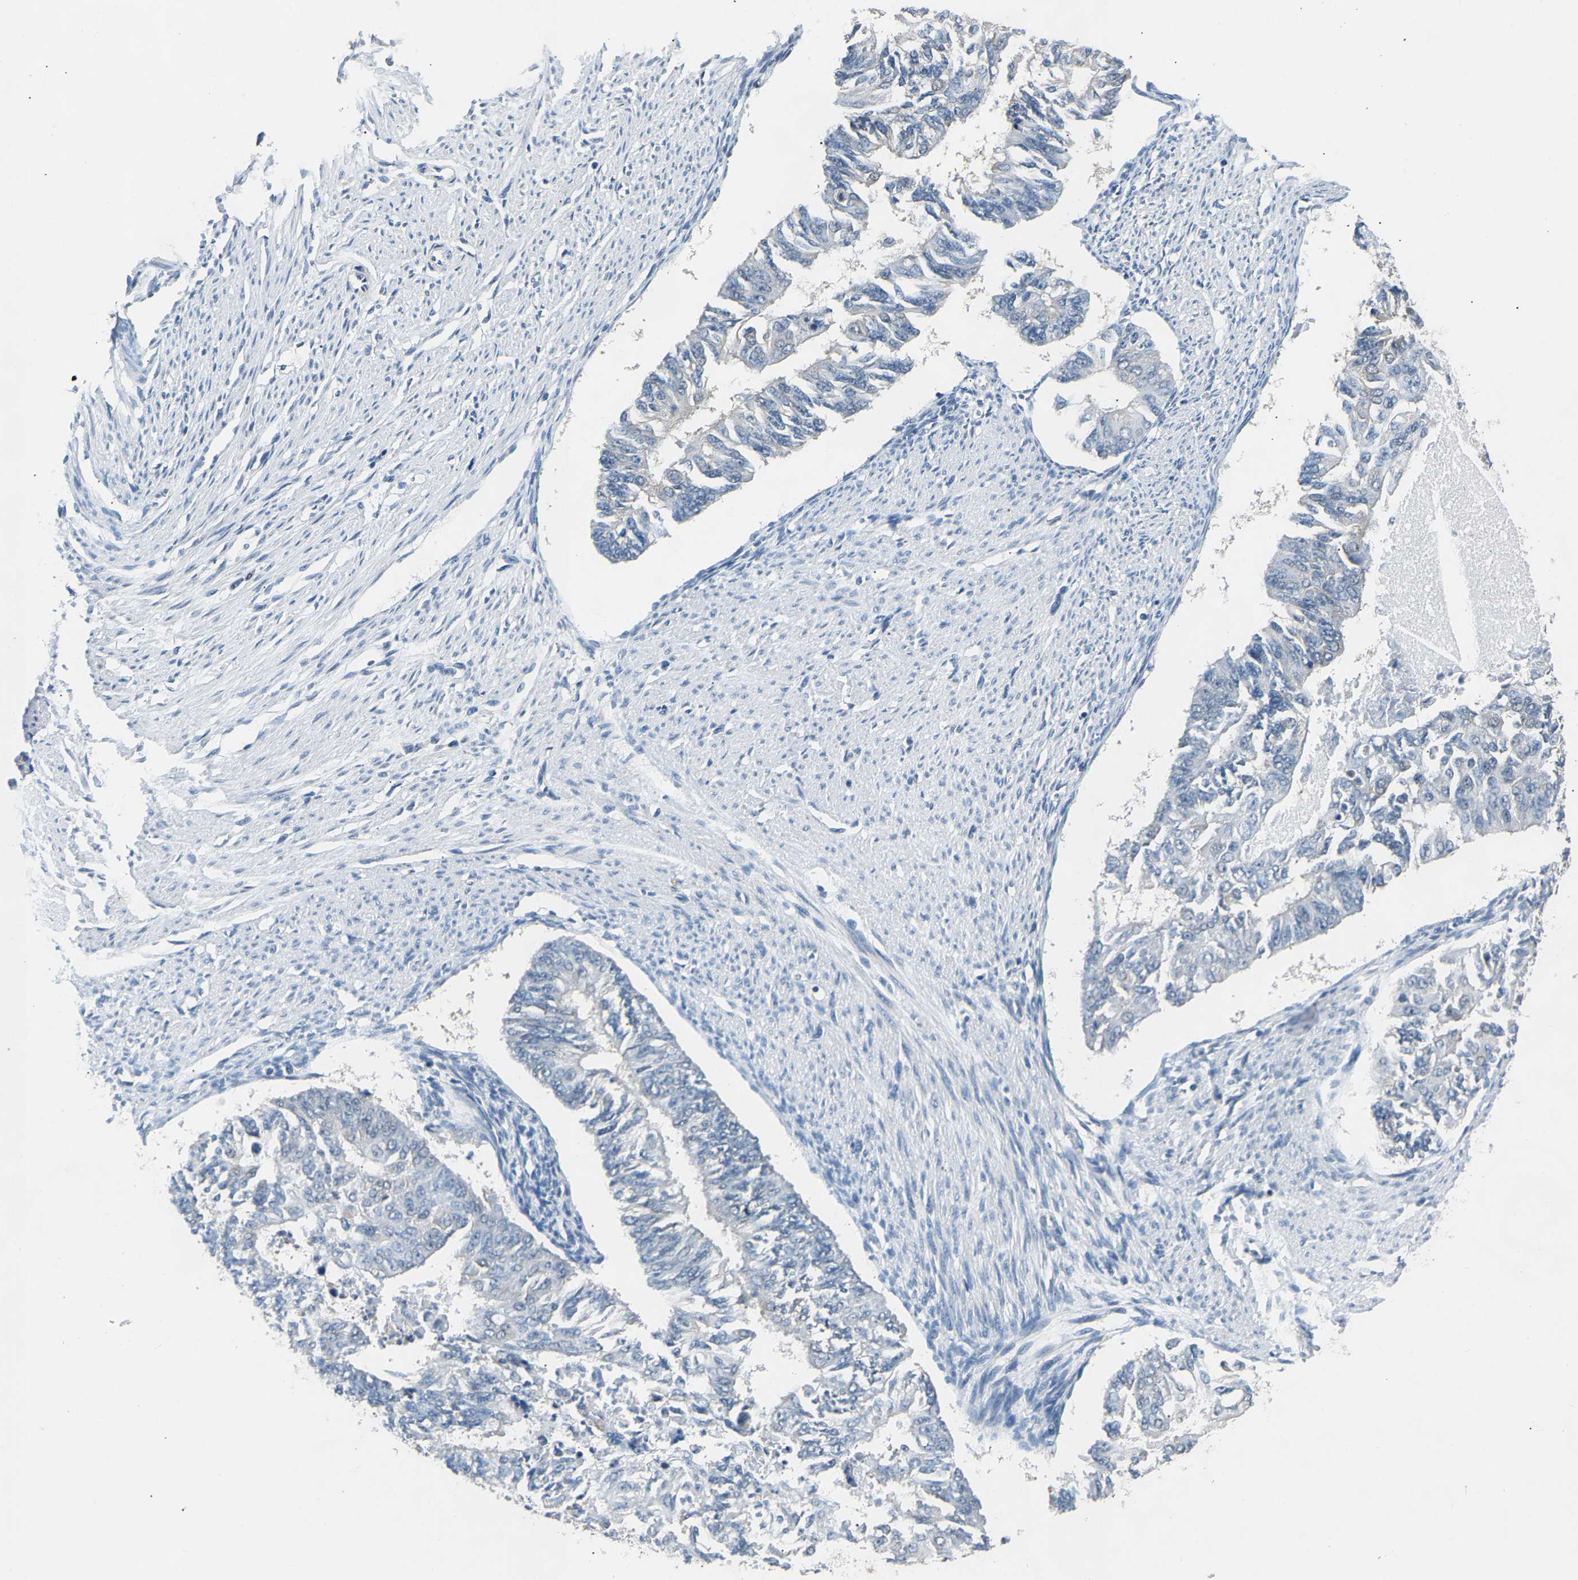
{"staining": {"intensity": "negative", "quantity": "none", "location": "none"}, "tissue": "endometrial cancer", "cell_type": "Tumor cells", "image_type": "cancer", "snomed": [{"axis": "morphology", "description": "Adenocarcinoma, NOS"}, {"axis": "topography", "description": "Endometrium"}], "caption": "A micrograph of adenocarcinoma (endometrial) stained for a protein shows no brown staining in tumor cells.", "gene": "ARHGEF12", "patient": {"sex": "female", "age": 32}}